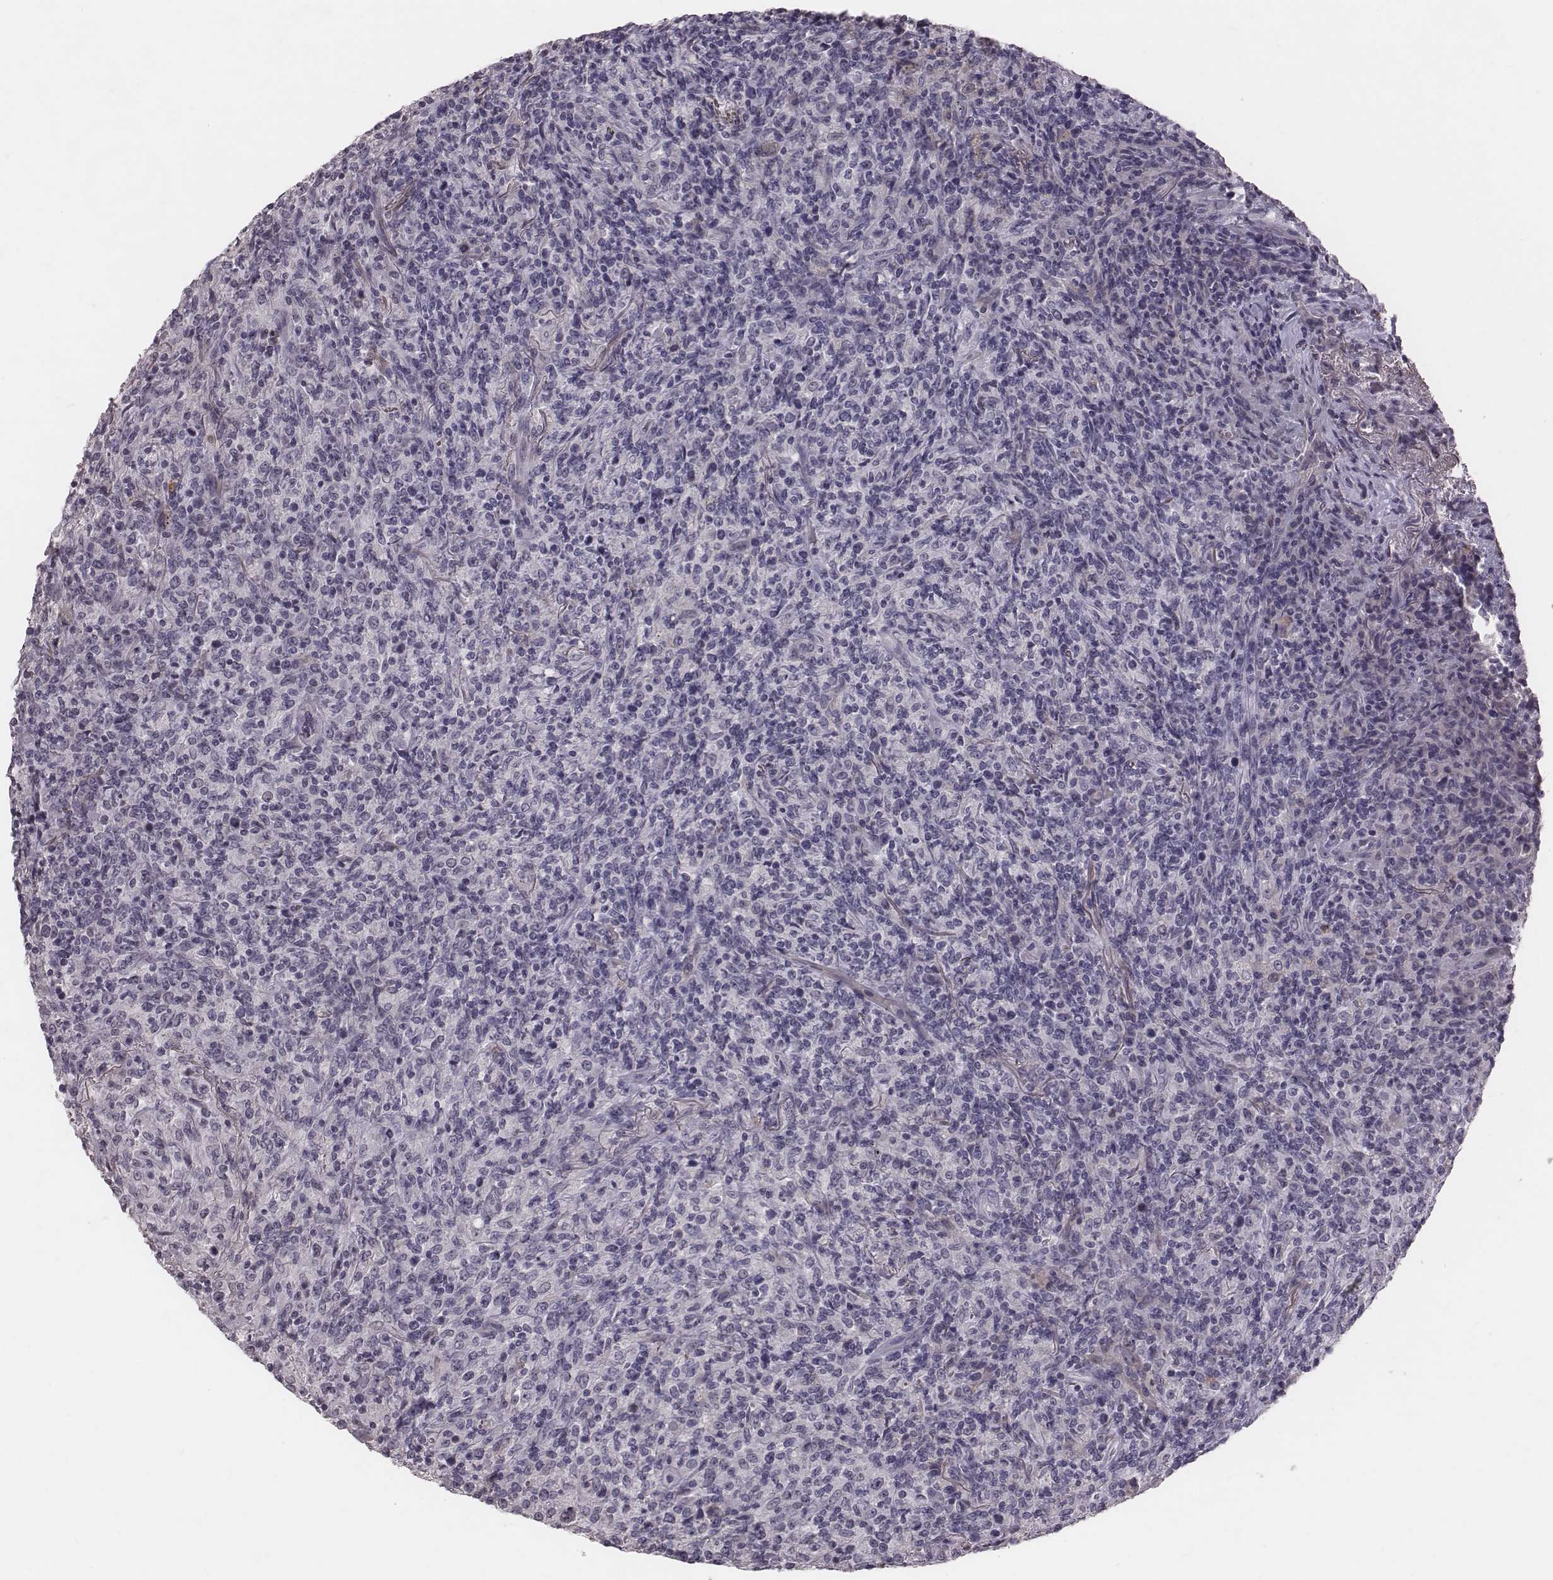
{"staining": {"intensity": "negative", "quantity": "none", "location": "none"}, "tissue": "lymphoma", "cell_type": "Tumor cells", "image_type": "cancer", "snomed": [{"axis": "morphology", "description": "Malignant lymphoma, non-Hodgkin's type, High grade"}, {"axis": "topography", "description": "Lung"}], "caption": "Immunohistochemistry of human malignant lymphoma, non-Hodgkin's type (high-grade) reveals no expression in tumor cells.", "gene": "CFTR", "patient": {"sex": "male", "age": 79}}